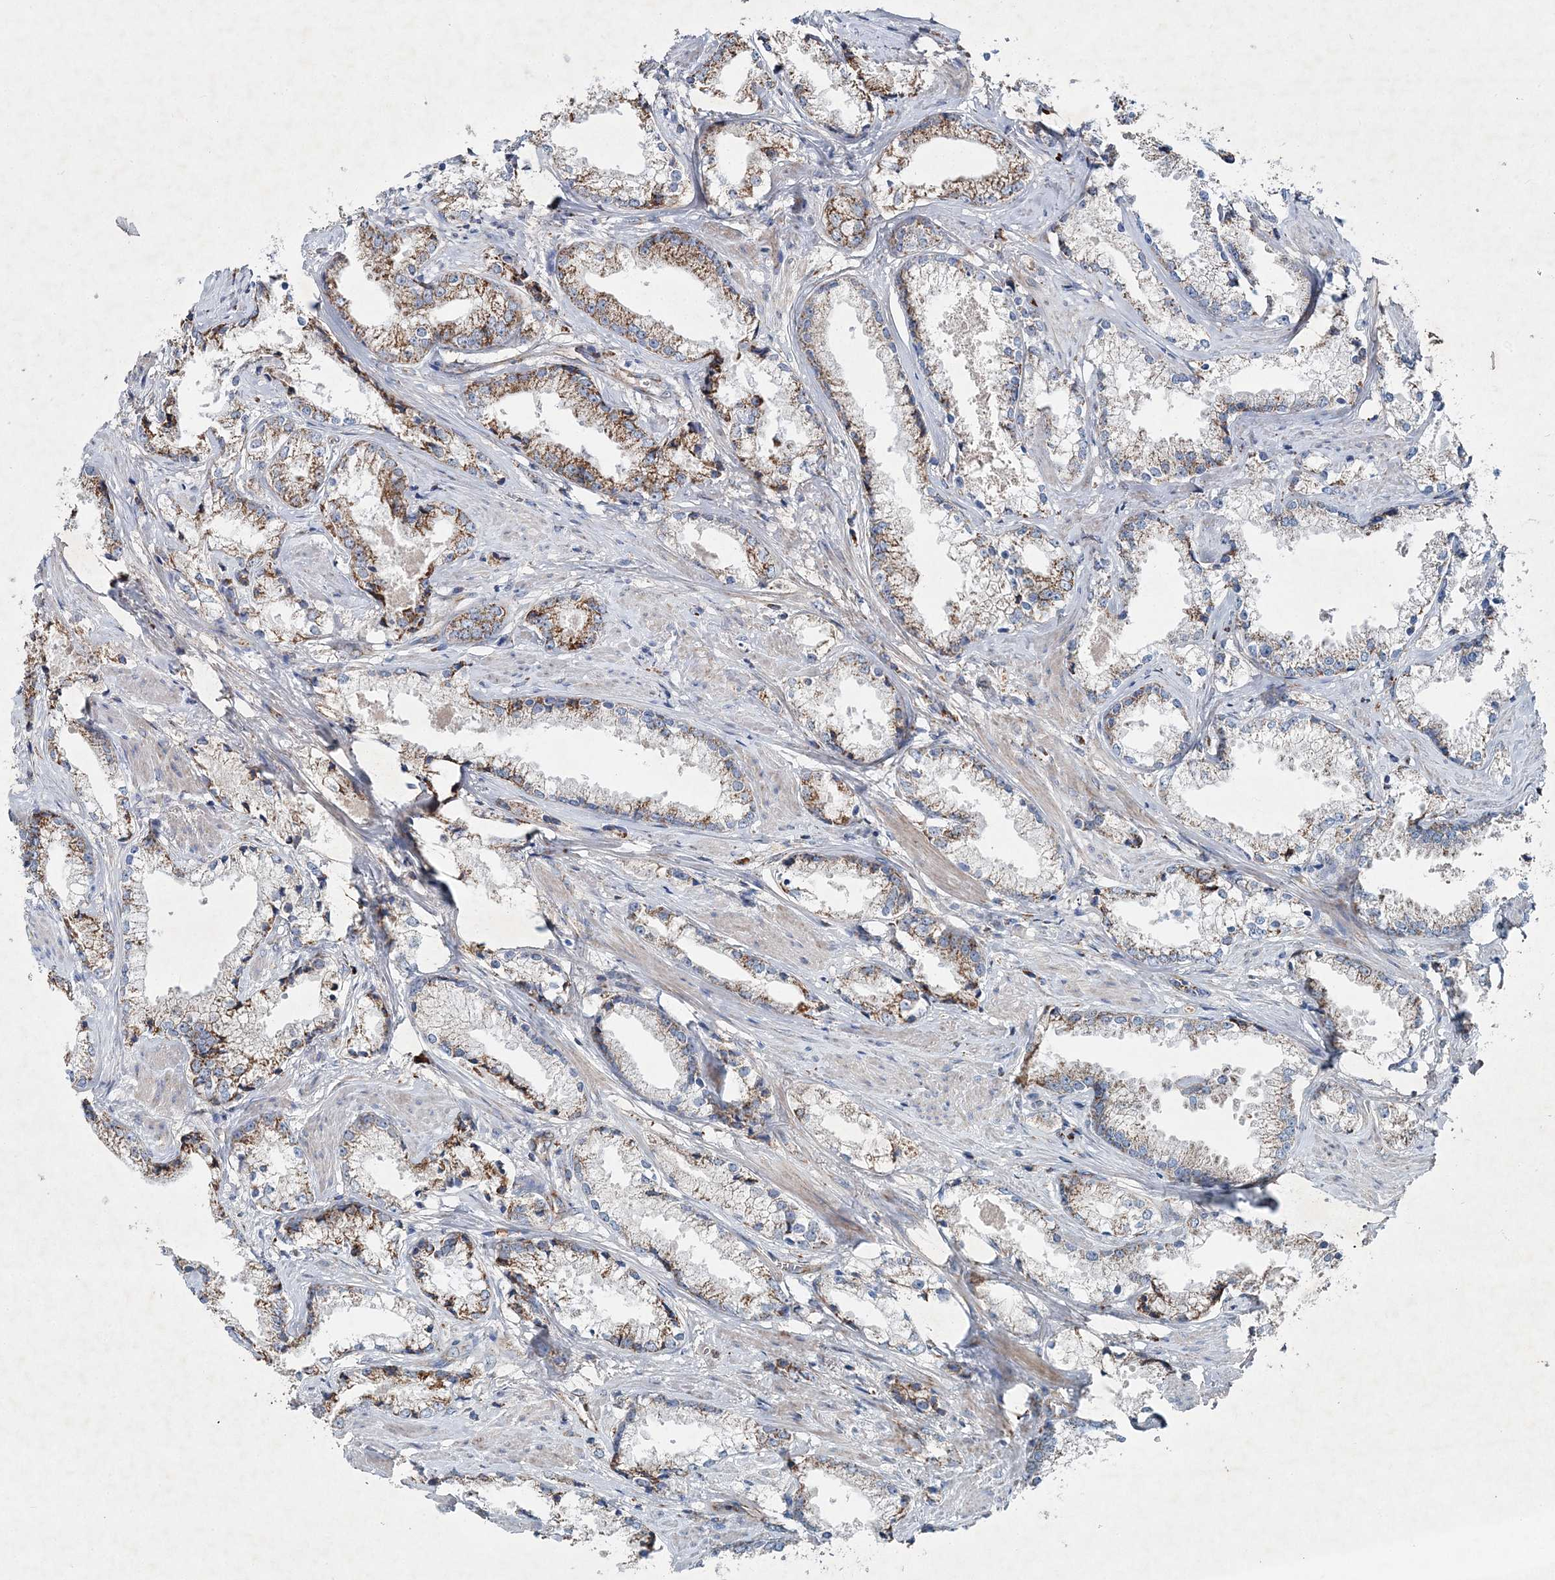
{"staining": {"intensity": "moderate", "quantity": "25%-75%", "location": "cytoplasmic/membranous"}, "tissue": "prostate cancer", "cell_type": "Tumor cells", "image_type": "cancer", "snomed": [{"axis": "morphology", "description": "Adenocarcinoma, High grade"}, {"axis": "topography", "description": "Prostate"}], "caption": "The histopathology image exhibits immunohistochemical staining of high-grade adenocarcinoma (prostate). There is moderate cytoplasmic/membranous positivity is appreciated in approximately 25%-75% of tumor cells. Using DAB (3,3'-diaminobenzidine) (brown) and hematoxylin (blue) stains, captured at high magnification using brightfield microscopy.", "gene": "SPAG16", "patient": {"sex": "male", "age": 66}}